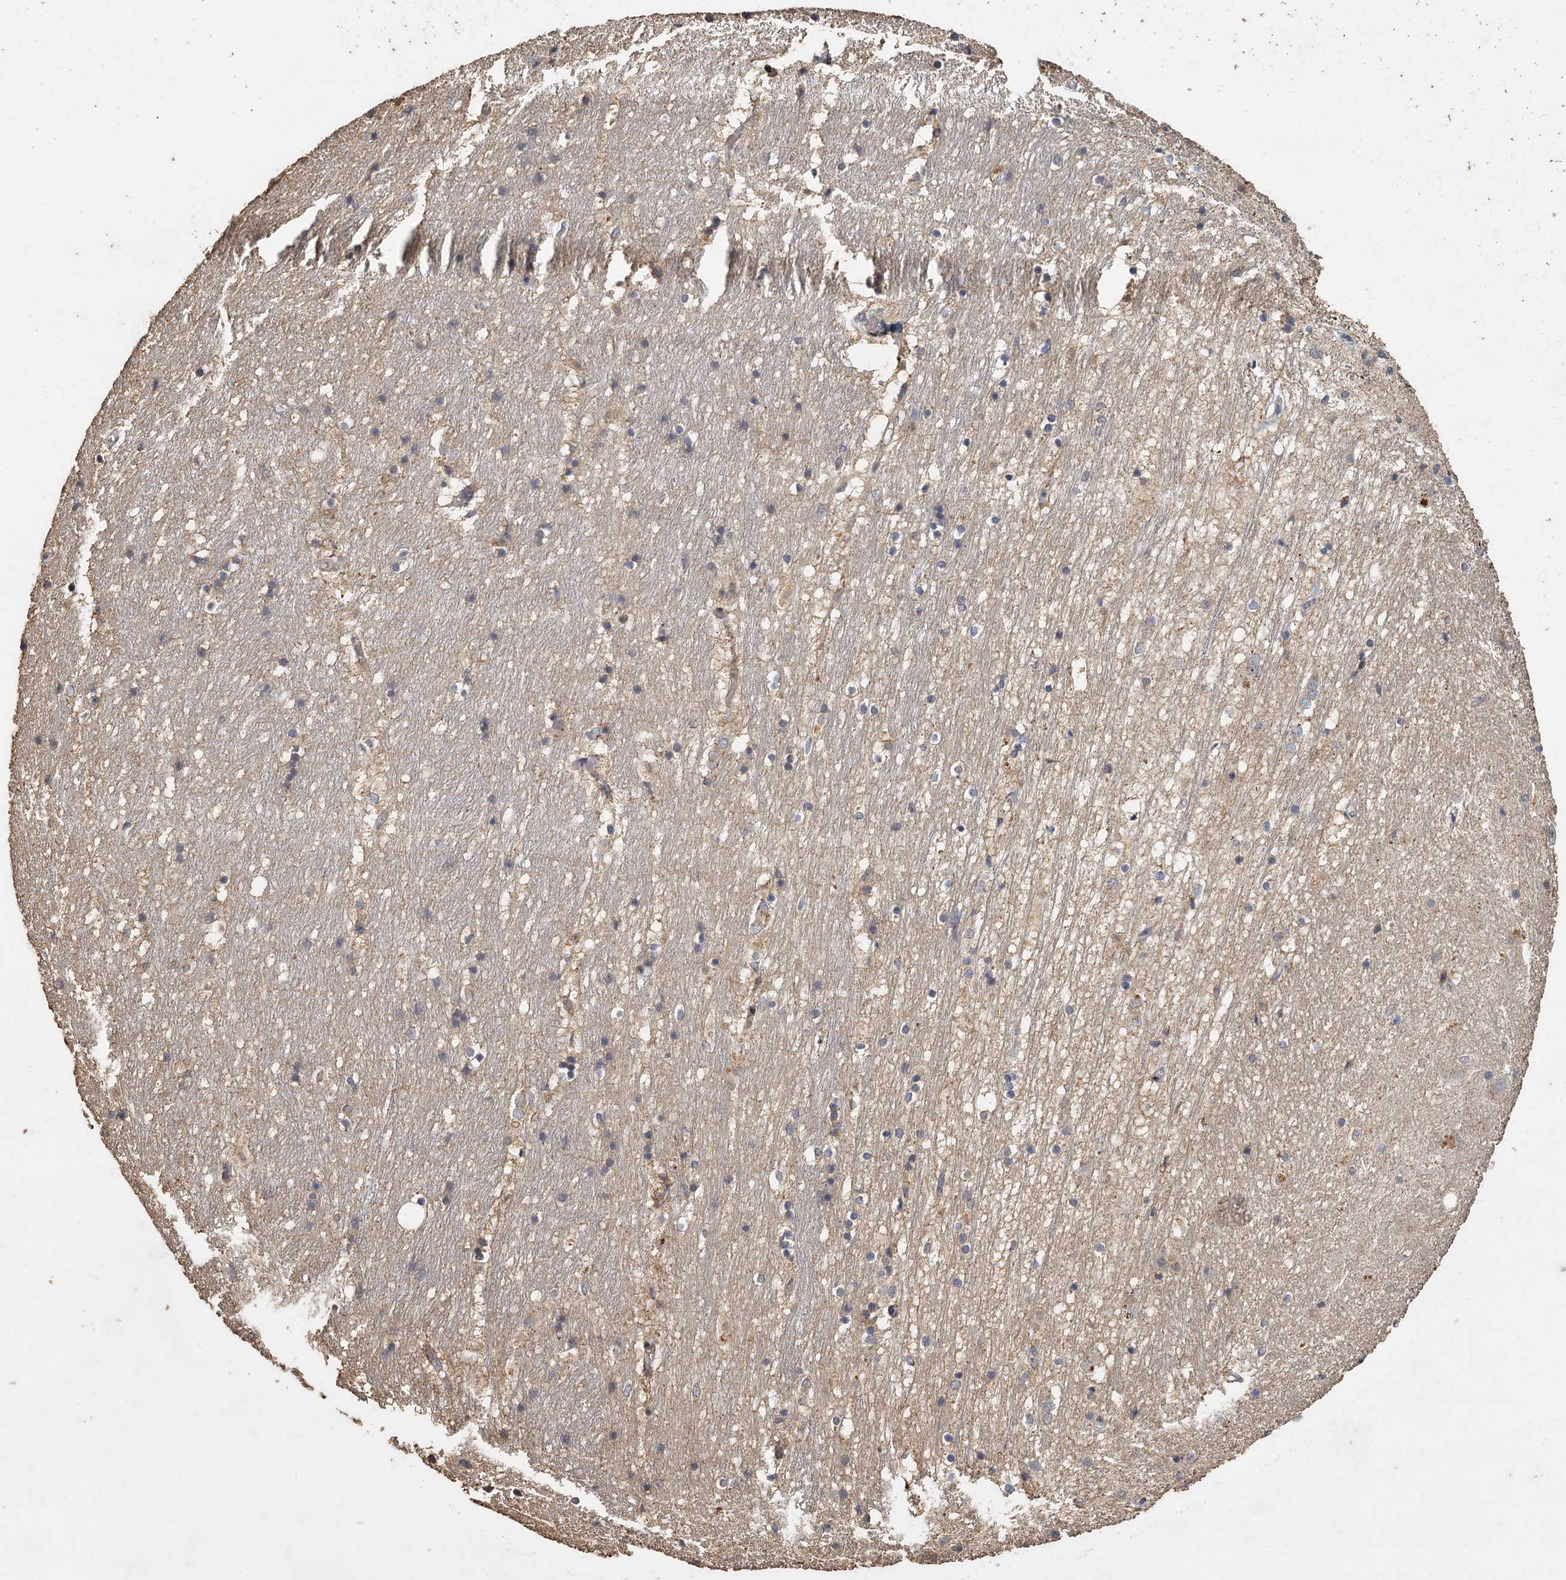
{"staining": {"intensity": "moderate", "quantity": "<25%", "location": "cytoplasmic/membranous"}, "tissue": "hippocampus", "cell_type": "Glial cells", "image_type": "normal", "snomed": [{"axis": "morphology", "description": "Normal tissue, NOS"}, {"axis": "topography", "description": "Hippocampus"}], "caption": "The immunohistochemical stain shows moderate cytoplasmic/membranous expression in glial cells of normal hippocampus. The staining was performed using DAB, with brown indicating positive protein expression. Nuclei are stained blue with hematoxylin.", "gene": "CCDC61", "patient": {"sex": "female", "age": 52}}